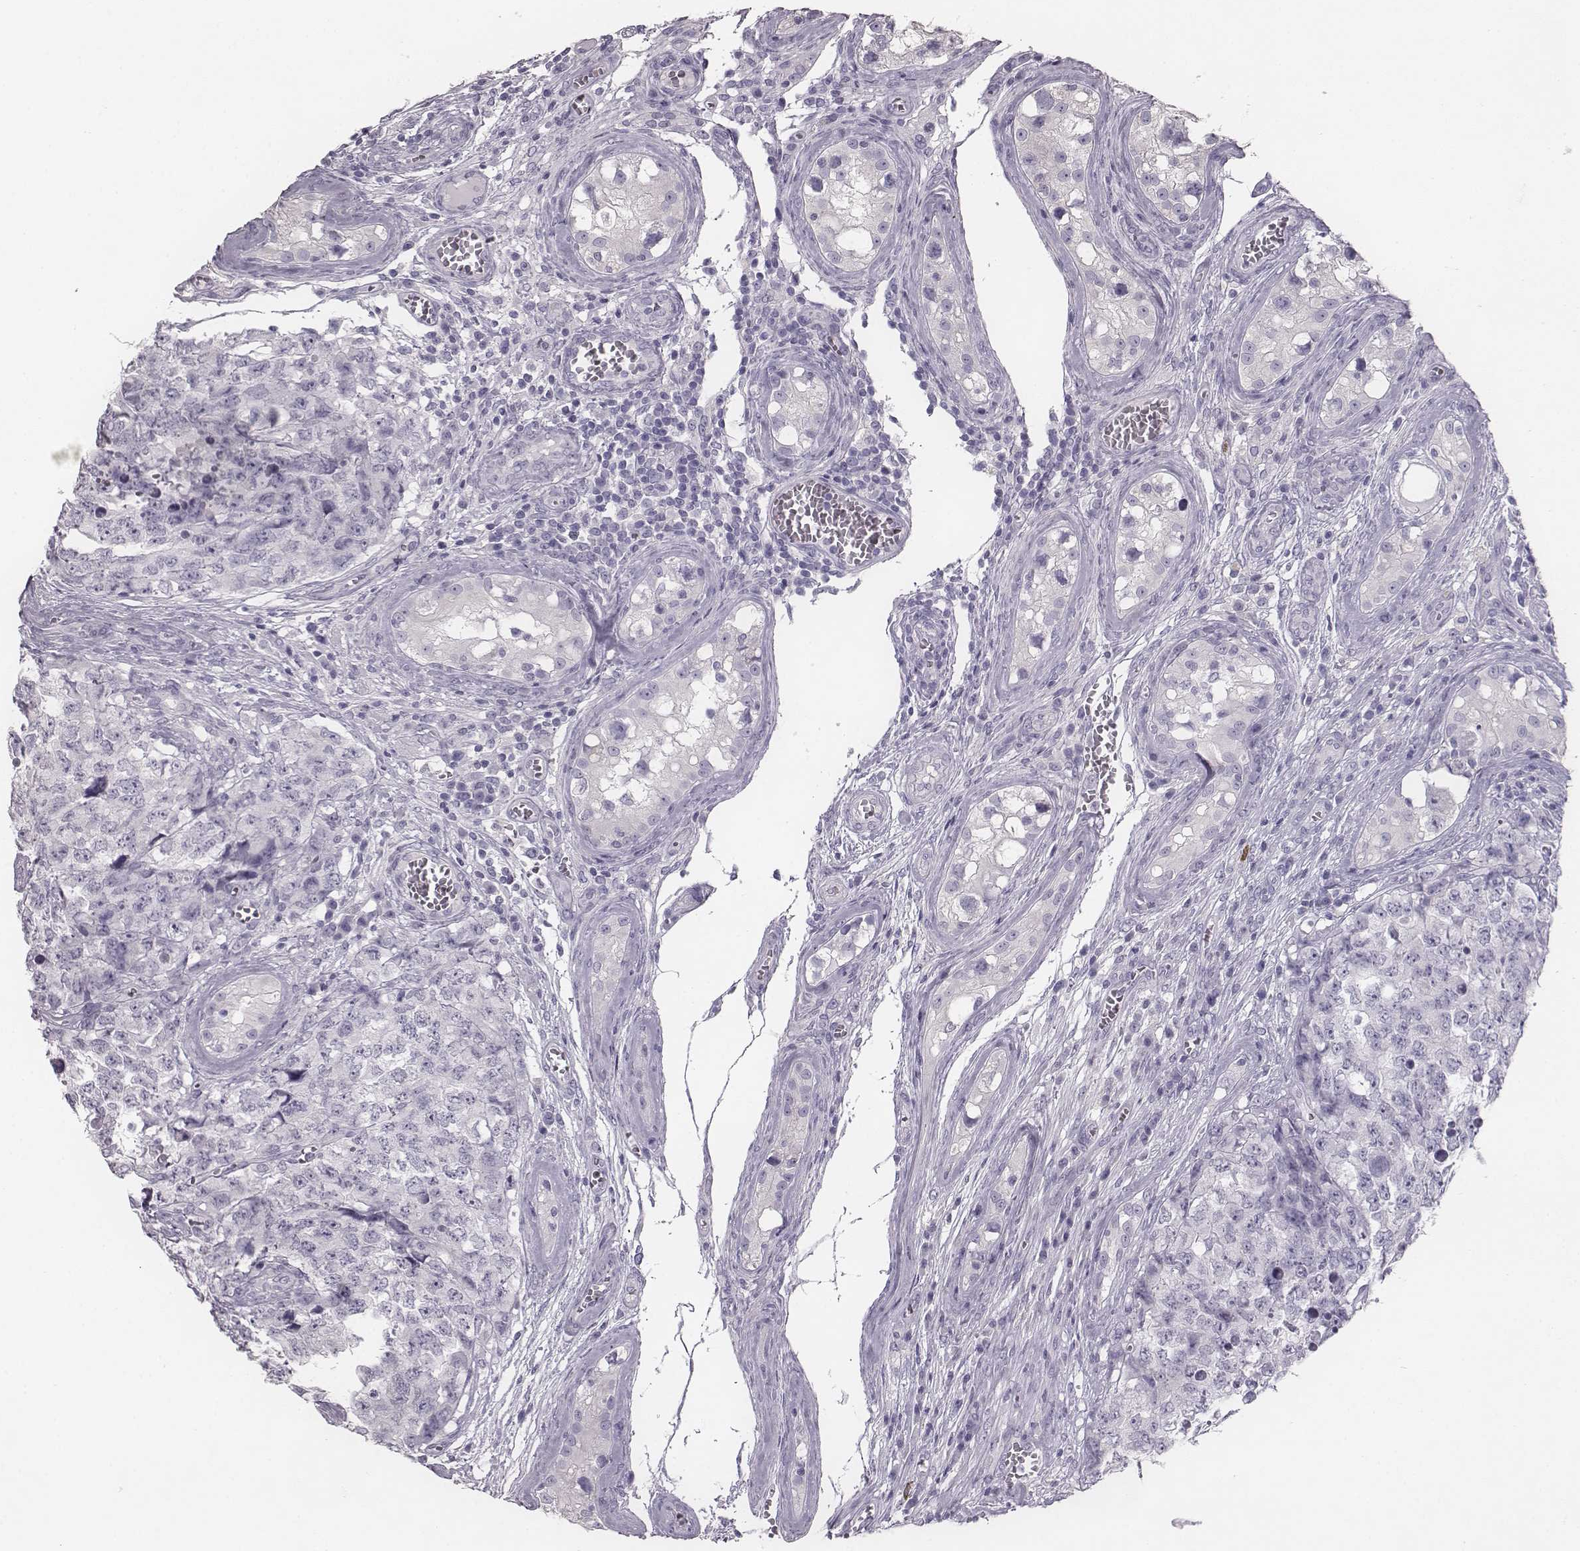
{"staining": {"intensity": "negative", "quantity": "none", "location": "none"}, "tissue": "testis cancer", "cell_type": "Tumor cells", "image_type": "cancer", "snomed": [{"axis": "morphology", "description": "Carcinoma, Embryonal, NOS"}, {"axis": "topography", "description": "Testis"}], "caption": "IHC photomicrograph of neoplastic tissue: human testis cancer stained with DAB (3,3'-diaminobenzidine) exhibits no significant protein staining in tumor cells.", "gene": "NPTXR", "patient": {"sex": "male", "age": 23}}